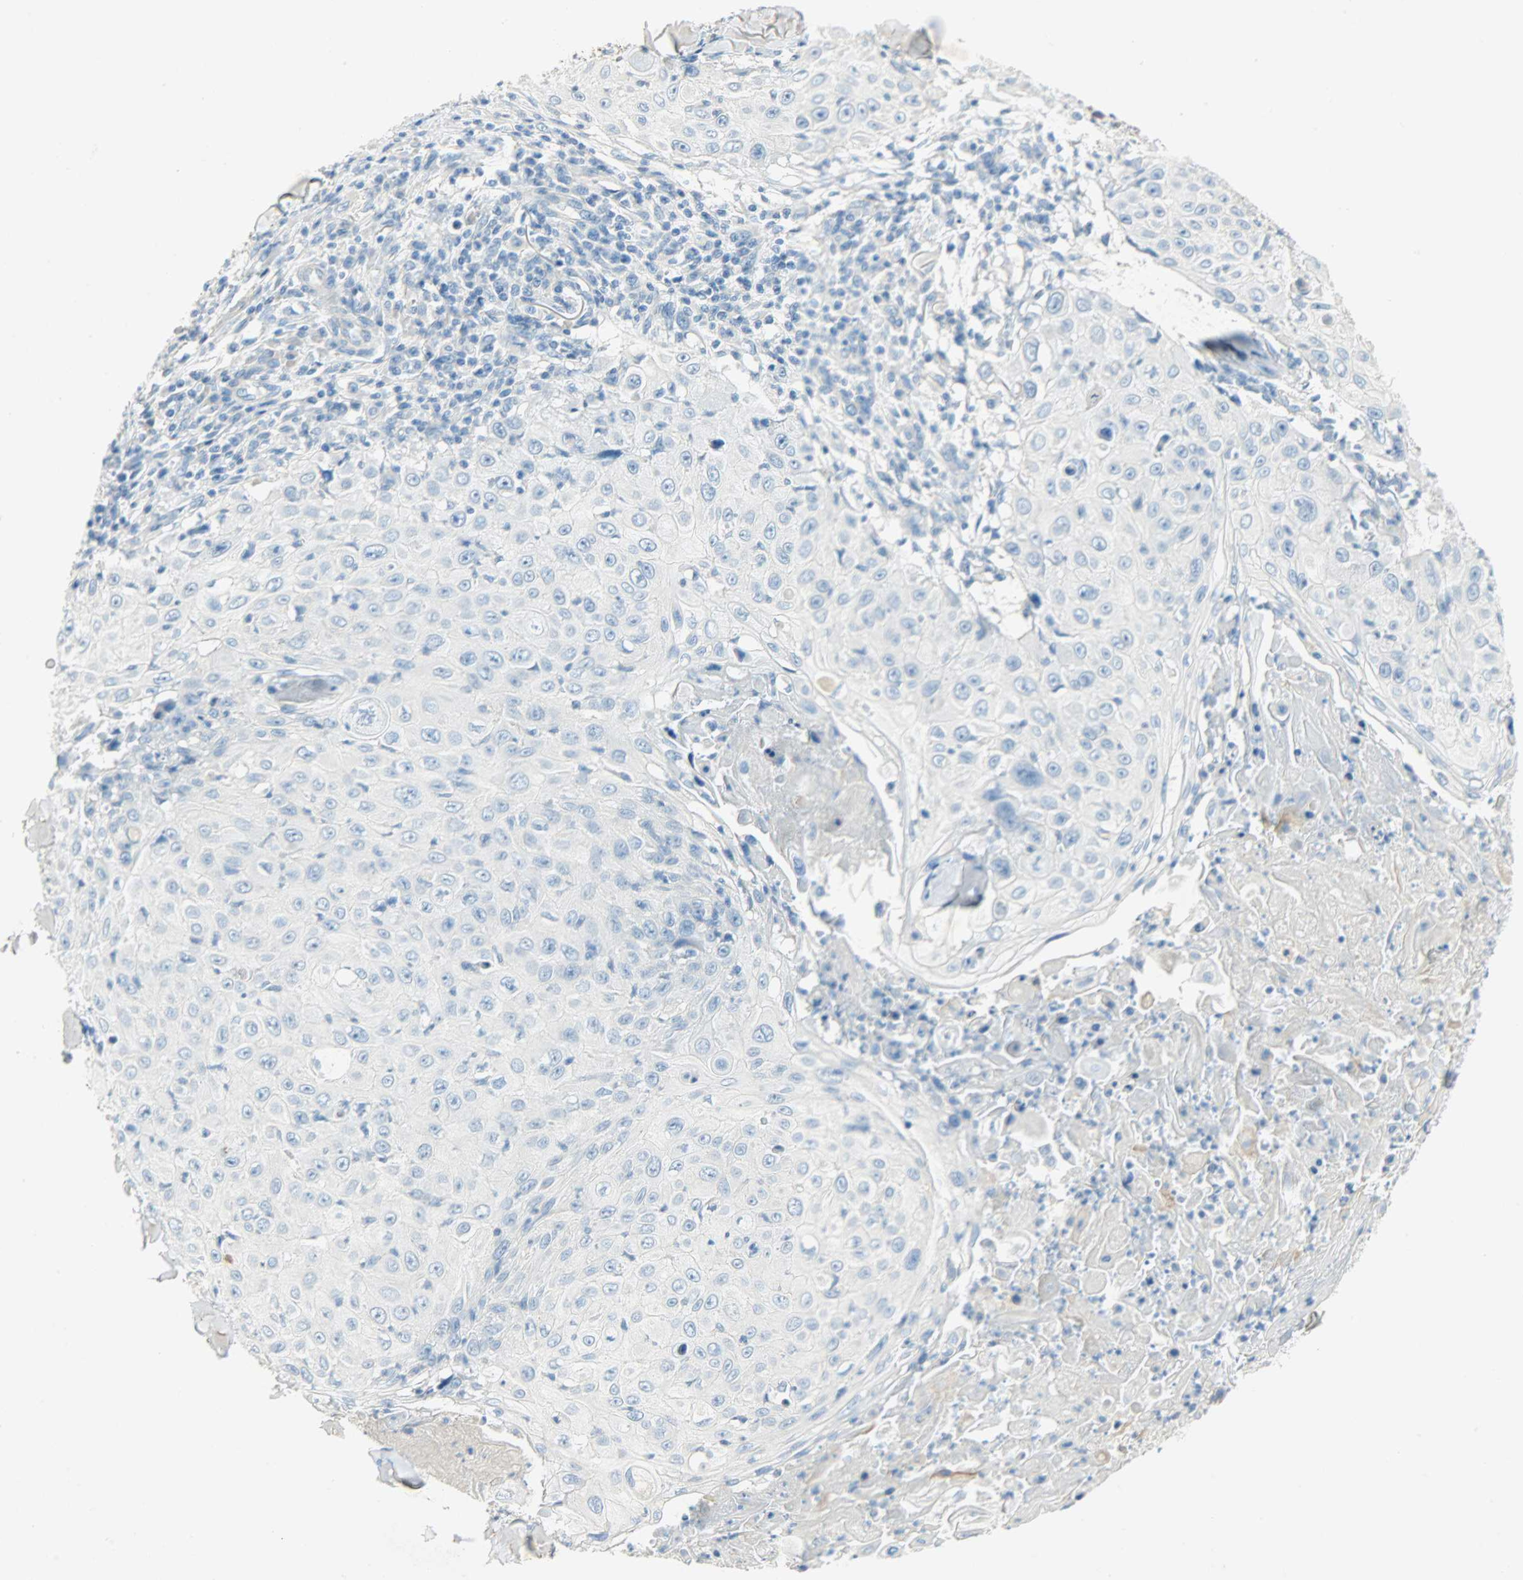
{"staining": {"intensity": "negative", "quantity": "none", "location": "none"}, "tissue": "skin cancer", "cell_type": "Tumor cells", "image_type": "cancer", "snomed": [{"axis": "morphology", "description": "Squamous cell carcinoma, NOS"}, {"axis": "topography", "description": "Skin"}], "caption": "Immunohistochemical staining of human squamous cell carcinoma (skin) shows no significant staining in tumor cells. The staining is performed using DAB brown chromogen with nuclei counter-stained in using hematoxylin.", "gene": "PROM1", "patient": {"sex": "male", "age": 86}}